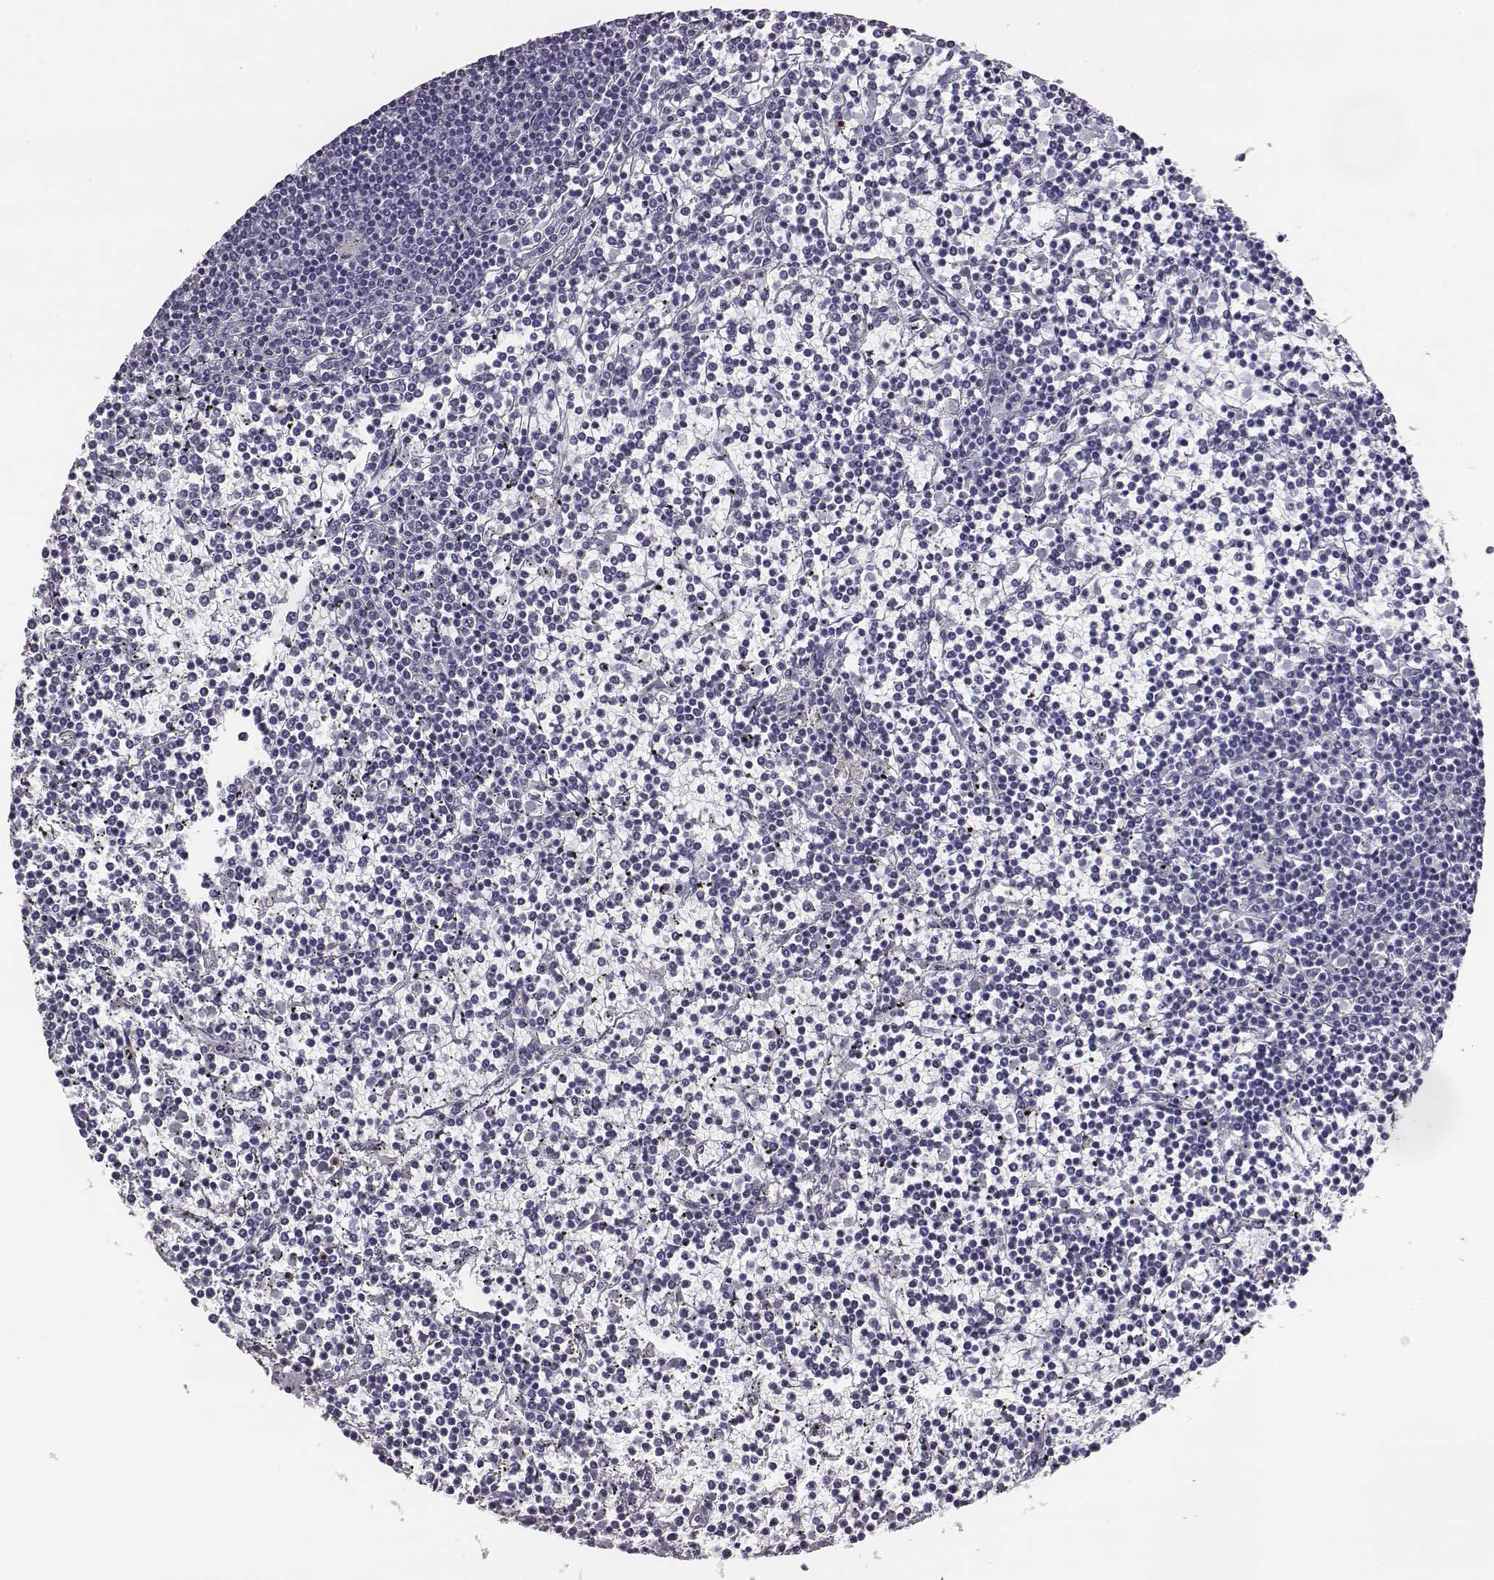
{"staining": {"intensity": "negative", "quantity": "none", "location": "none"}, "tissue": "lymphoma", "cell_type": "Tumor cells", "image_type": "cancer", "snomed": [{"axis": "morphology", "description": "Malignant lymphoma, non-Hodgkin's type, Low grade"}, {"axis": "topography", "description": "Spleen"}], "caption": "Lymphoma stained for a protein using IHC reveals no staining tumor cells.", "gene": "ACOD1", "patient": {"sex": "female", "age": 19}}